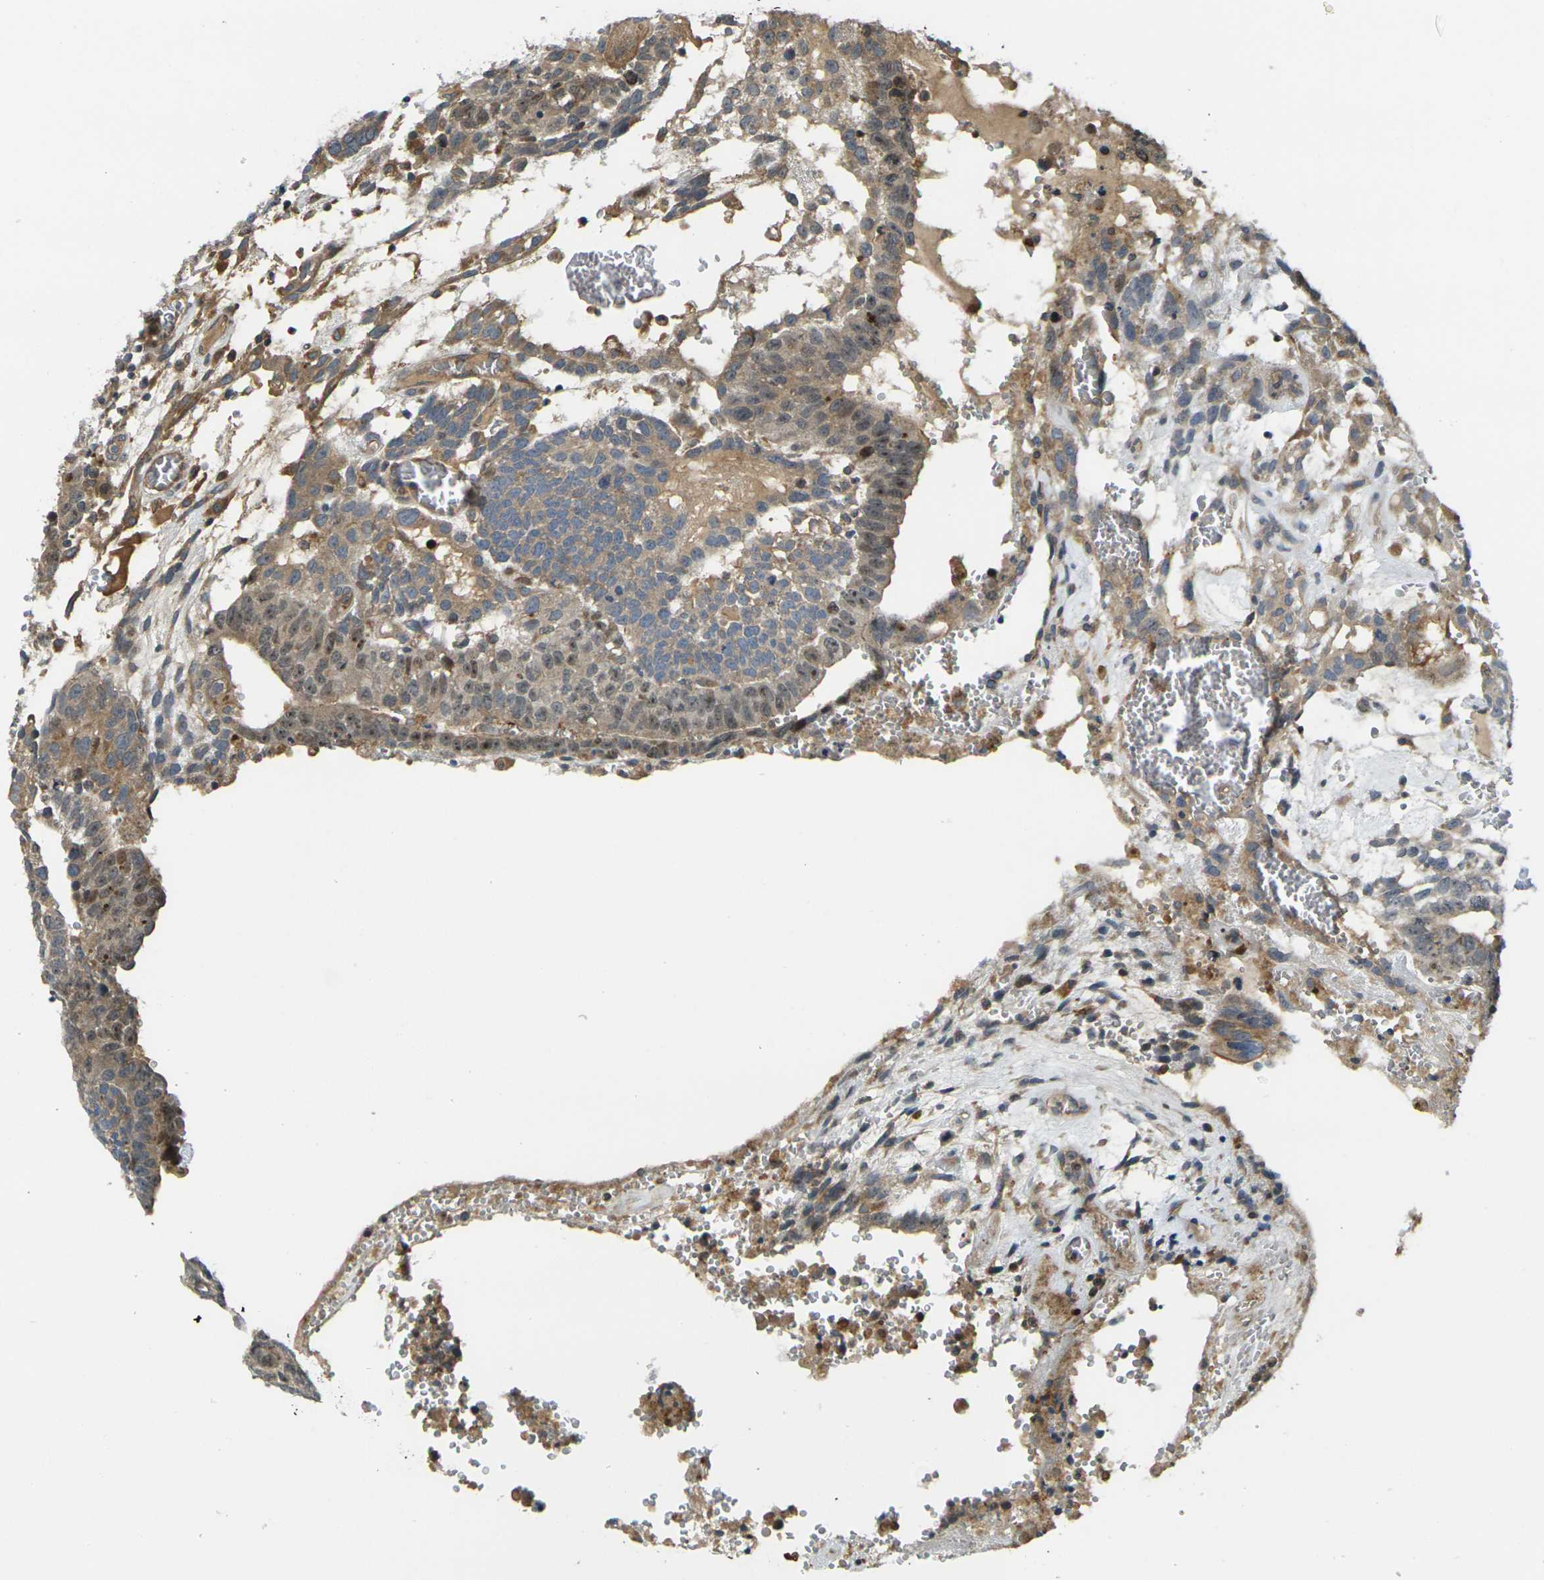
{"staining": {"intensity": "moderate", "quantity": ">75%", "location": "cytoplasmic/membranous,nuclear"}, "tissue": "testis cancer", "cell_type": "Tumor cells", "image_type": "cancer", "snomed": [{"axis": "morphology", "description": "Seminoma, NOS"}, {"axis": "morphology", "description": "Carcinoma, Embryonal, NOS"}, {"axis": "topography", "description": "Testis"}], "caption": "Embryonal carcinoma (testis) stained for a protein demonstrates moderate cytoplasmic/membranous and nuclear positivity in tumor cells.", "gene": "FZD1", "patient": {"sex": "male", "age": 52}}